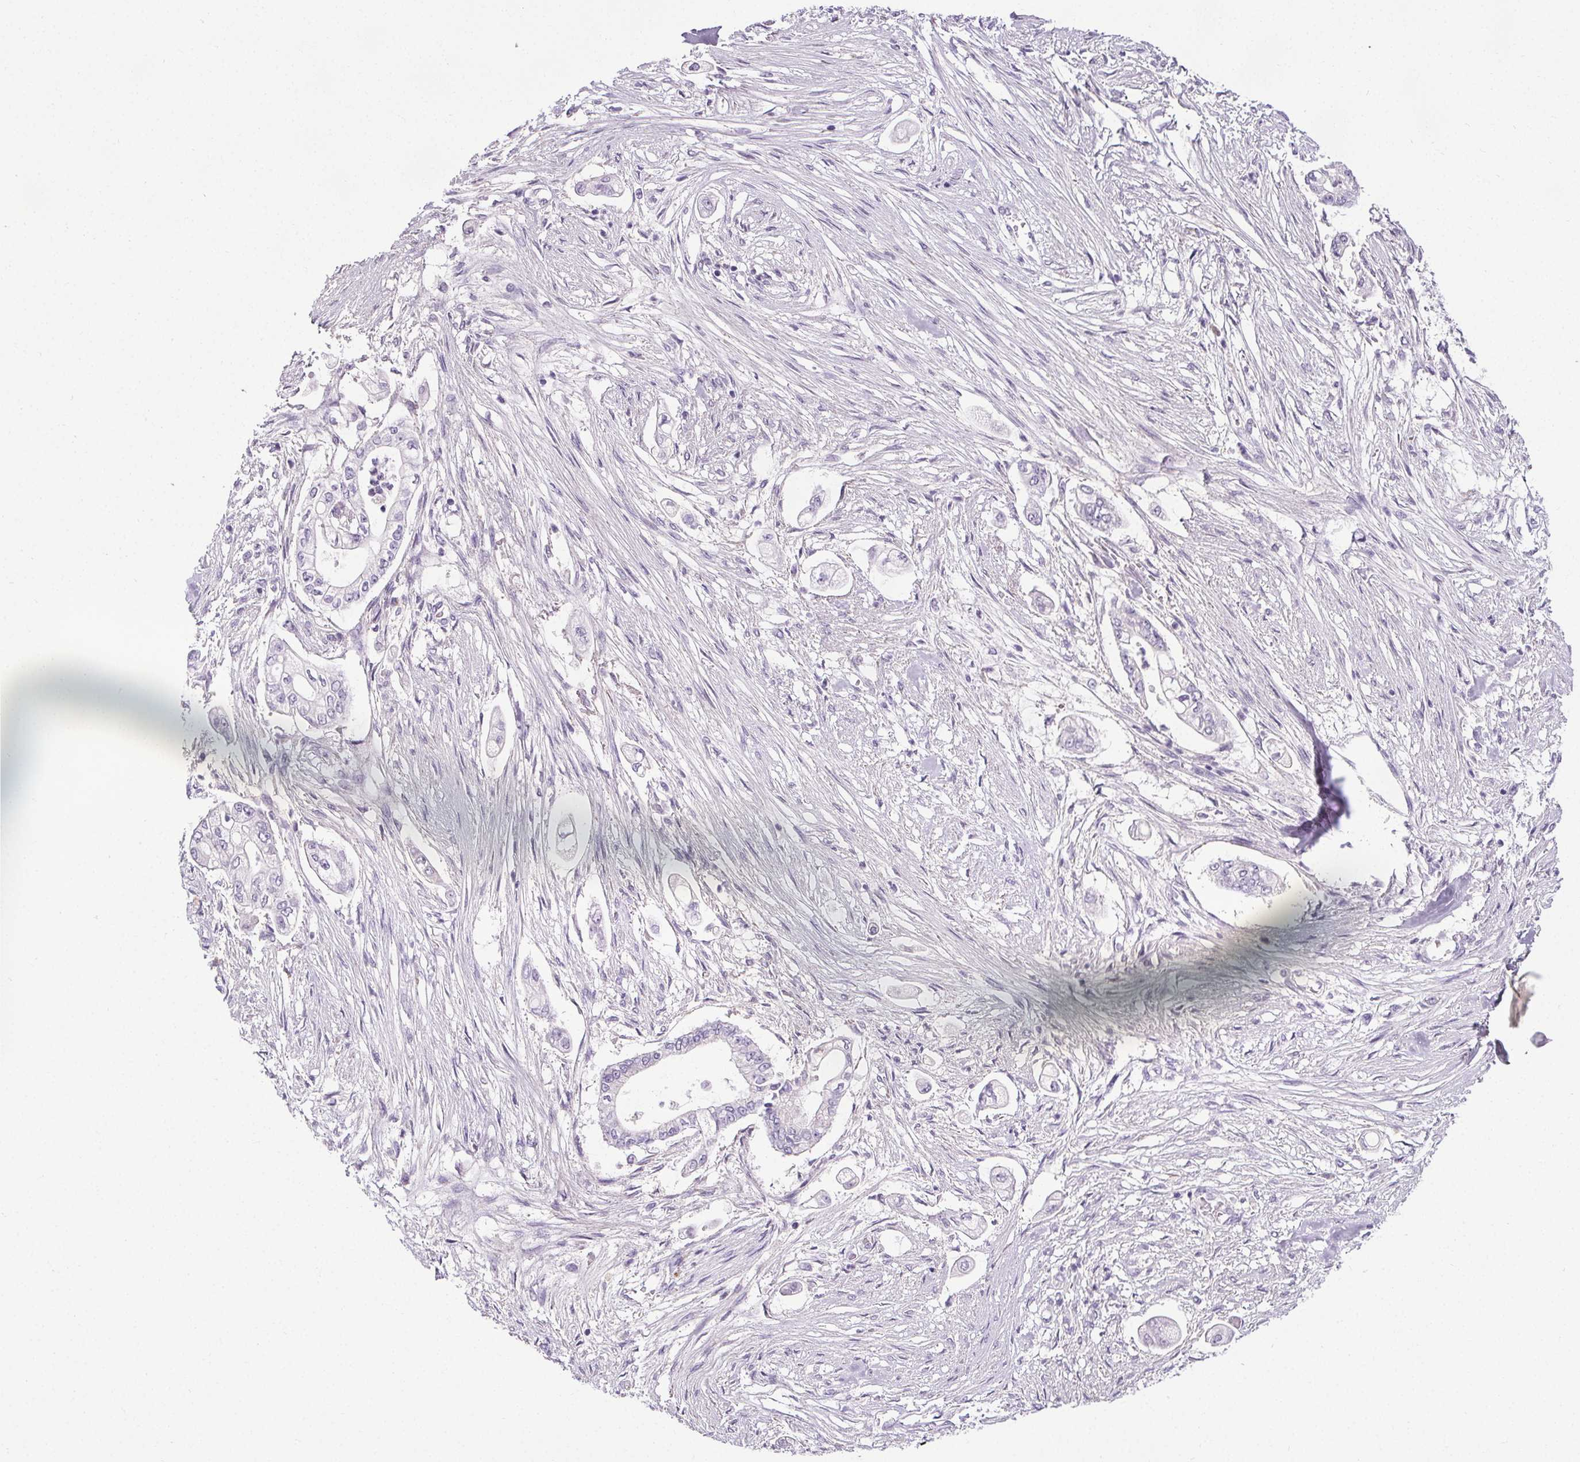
{"staining": {"intensity": "negative", "quantity": "none", "location": "none"}, "tissue": "pancreatic cancer", "cell_type": "Tumor cells", "image_type": "cancer", "snomed": [{"axis": "morphology", "description": "Adenocarcinoma, NOS"}, {"axis": "topography", "description": "Pancreas"}], "caption": "This is an immunohistochemistry photomicrograph of human pancreatic cancer (adenocarcinoma). There is no positivity in tumor cells.", "gene": "ELAVL2", "patient": {"sex": "female", "age": 69}}